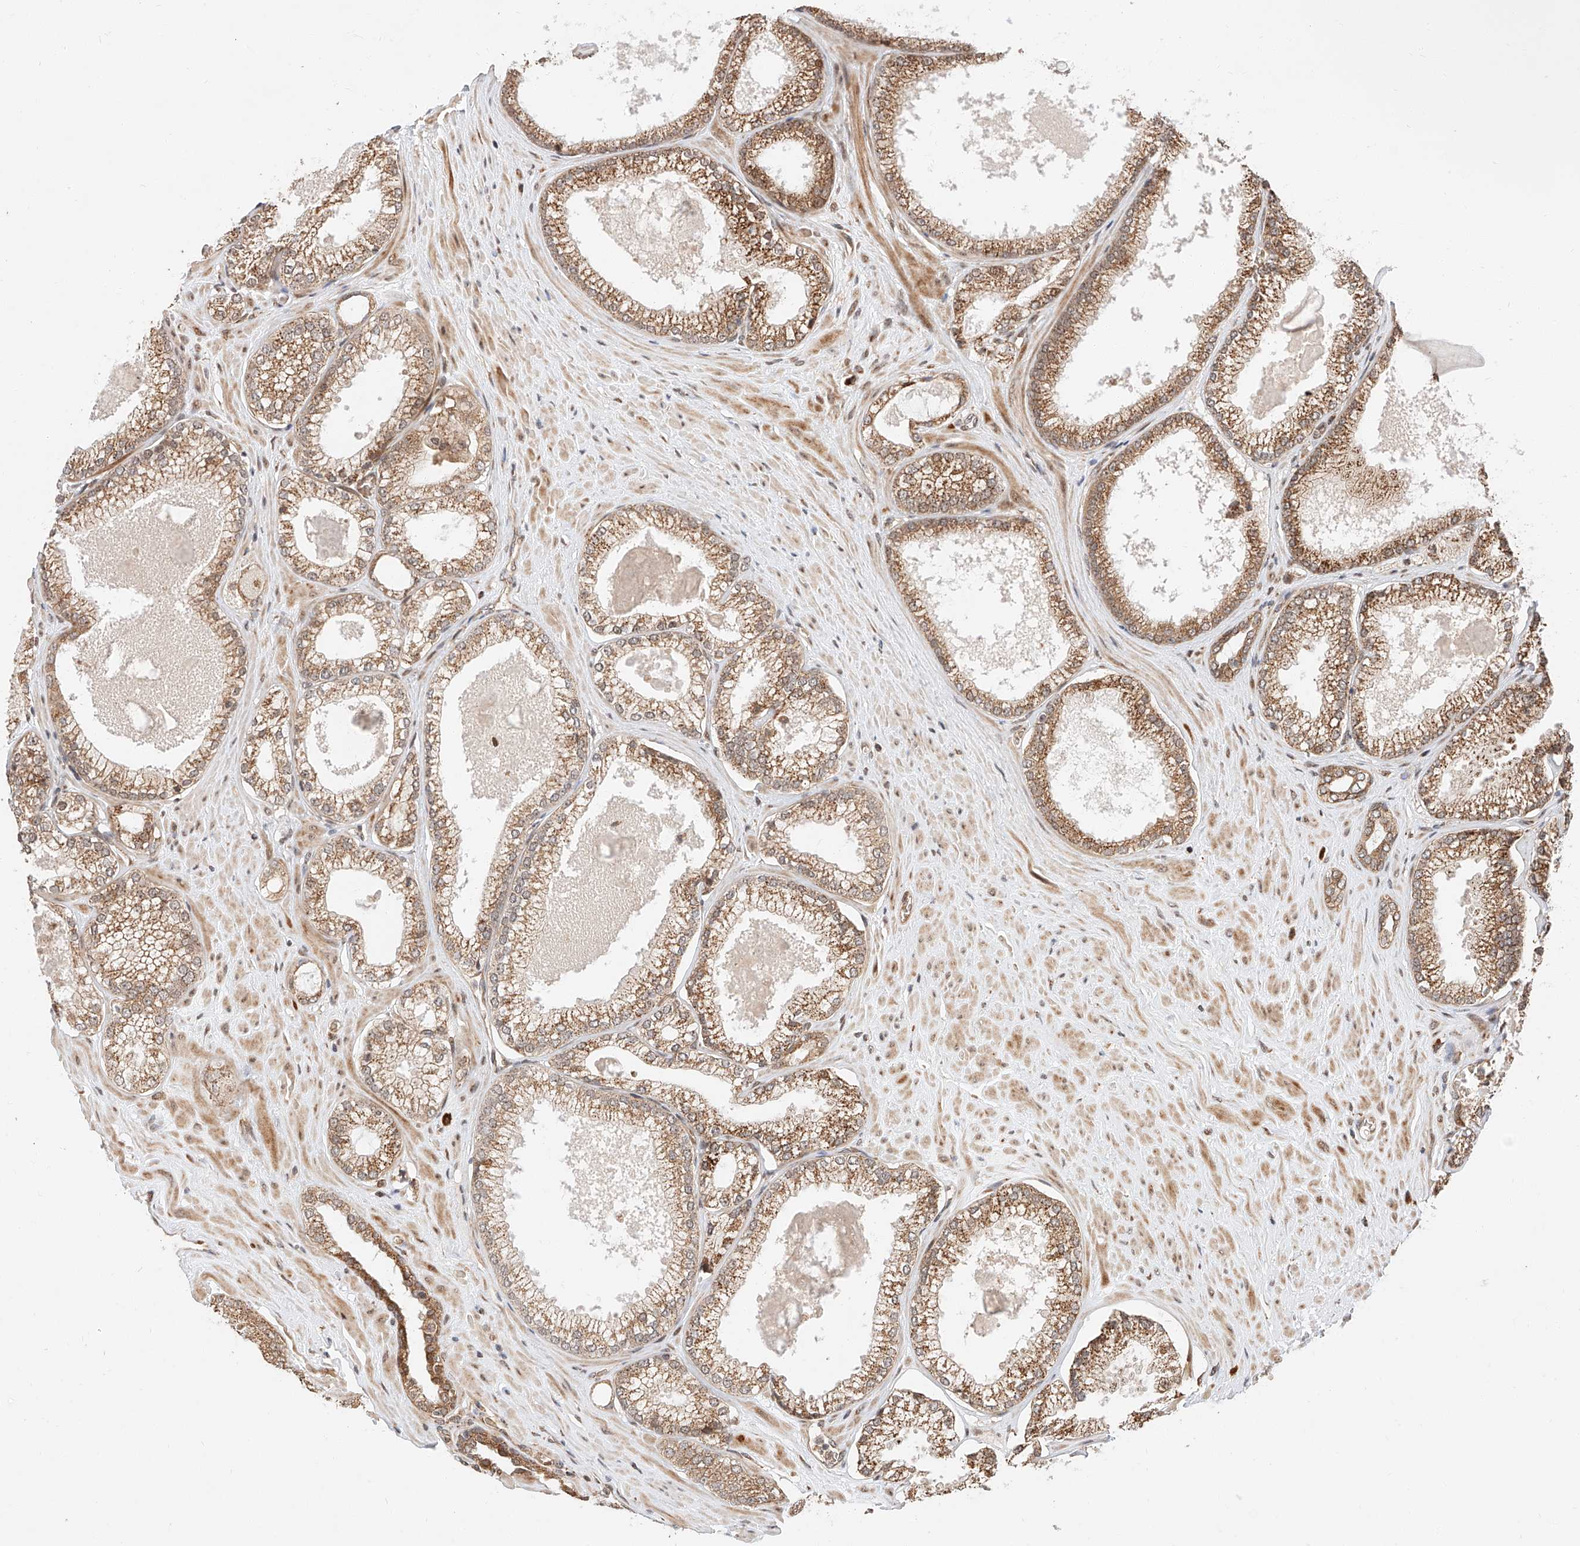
{"staining": {"intensity": "moderate", "quantity": ">75%", "location": "cytoplasmic/membranous"}, "tissue": "prostate cancer", "cell_type": "Tumor cells", "image_type": "cancer", "snomed": [{"axis": "morphology", "description": "Adenocarcinoma, Low grade"}, {"axis": "topography", "description": "Prostate"}], "caption": "There is medium levels of moderate cytoplasmic/membranous expression in tumor cells of adenocarcinoma (low-grade) (prostate), as demonstrated by immunohistochemical staining (brown color).", "gene": "THTPA", "patient": {"sex": "male", "age": 62}}